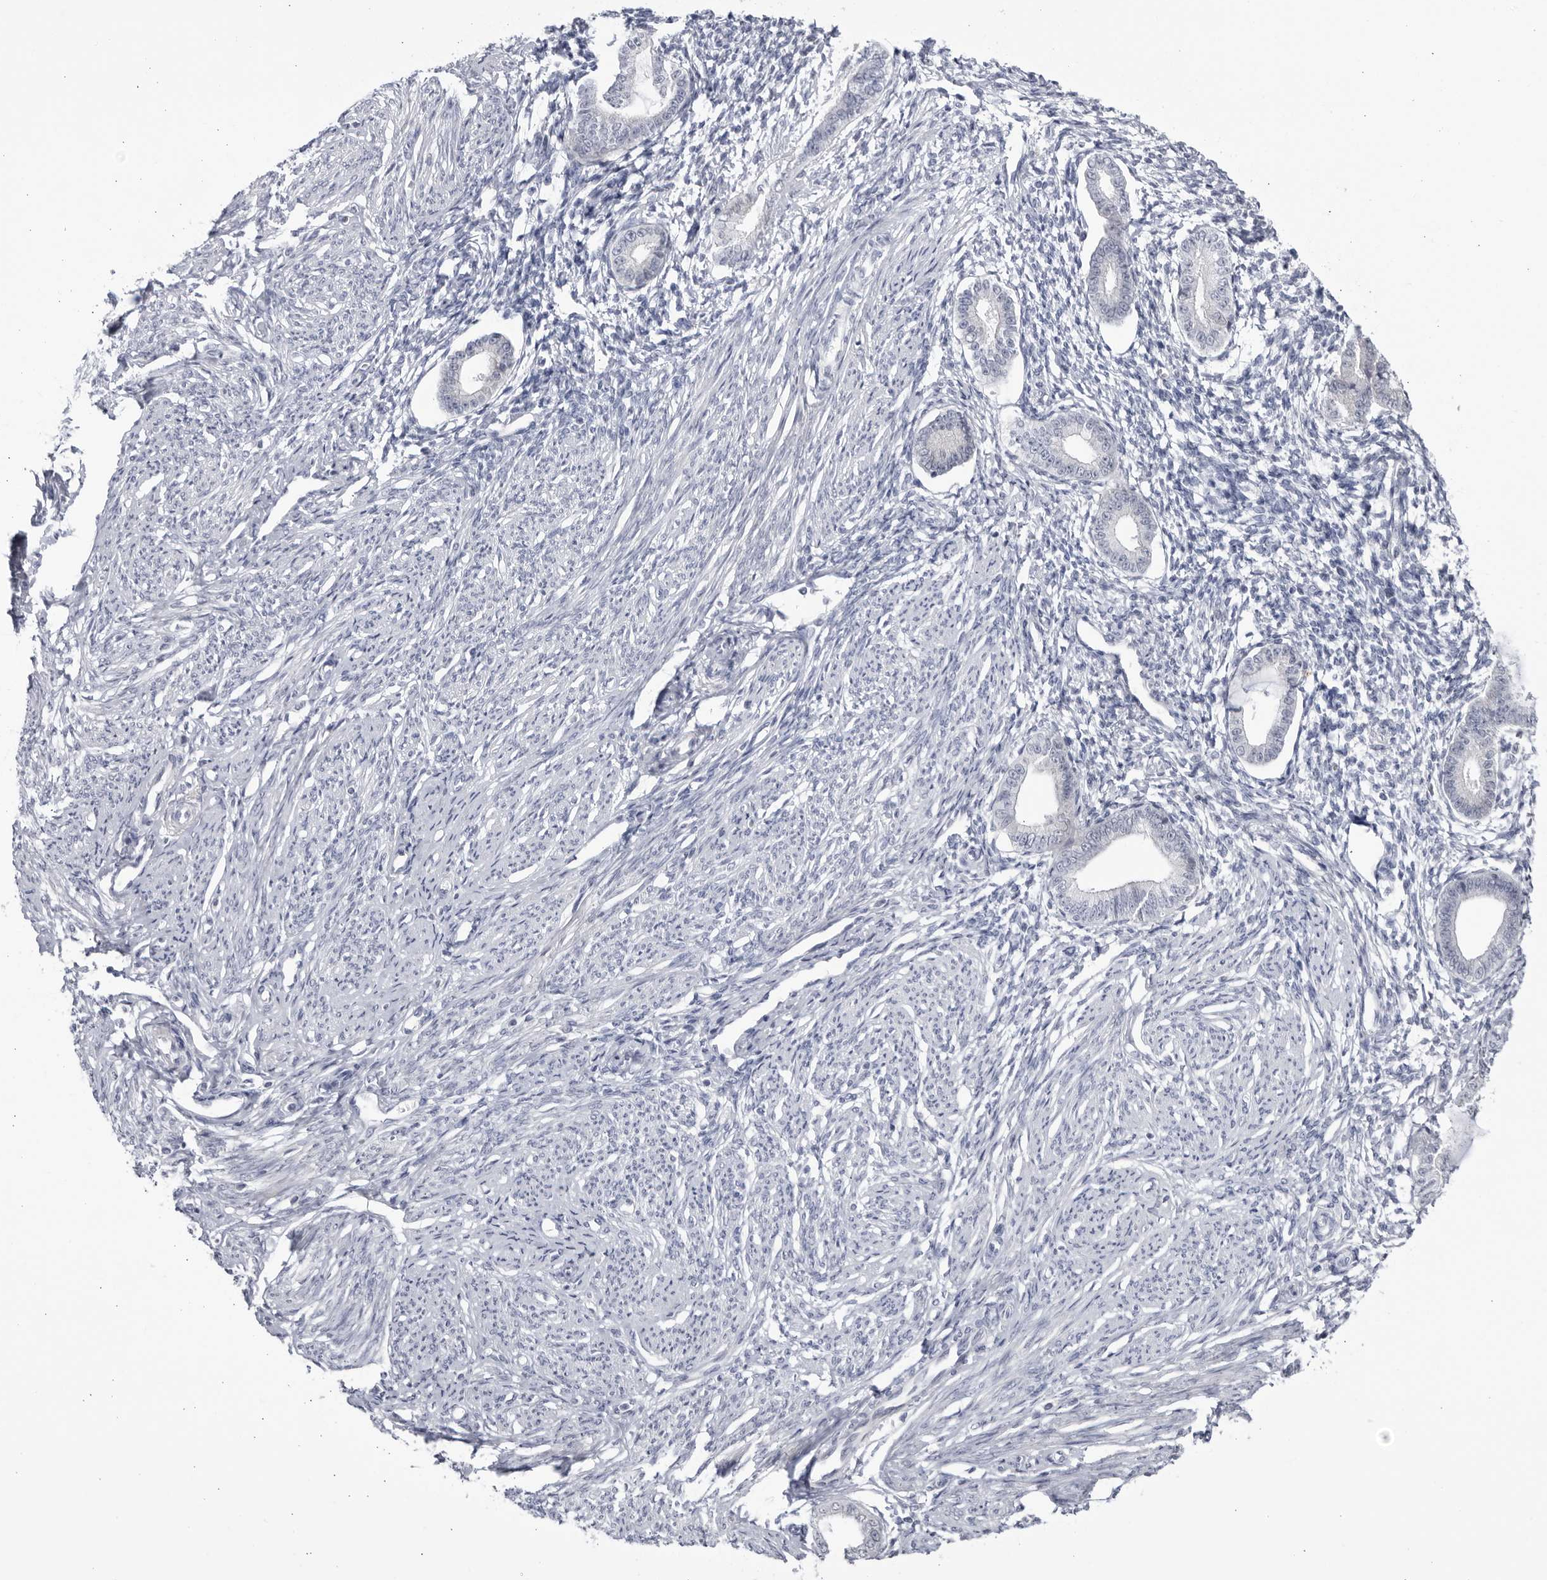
{"staining": {"intensity": "negative", "quantity": "none", "location": "none"}, "tissue": "endometrium", "cell_type": "Cells in endometrial stroma", "image_type": "normal", "snomed": [{"axis": "morphology", "description": "Normal tissue, NOS"}, {"axis": "topography", "description": "Endometrium"}], "caption": "A high-resolution photomicrograph shows immunohistochemistry staining of normal endometrium, which demonstrates no significant expression in cells in endometrial stroma.", "gene": "CNBD1", "patient": {"sex": "female", "age": 56}}